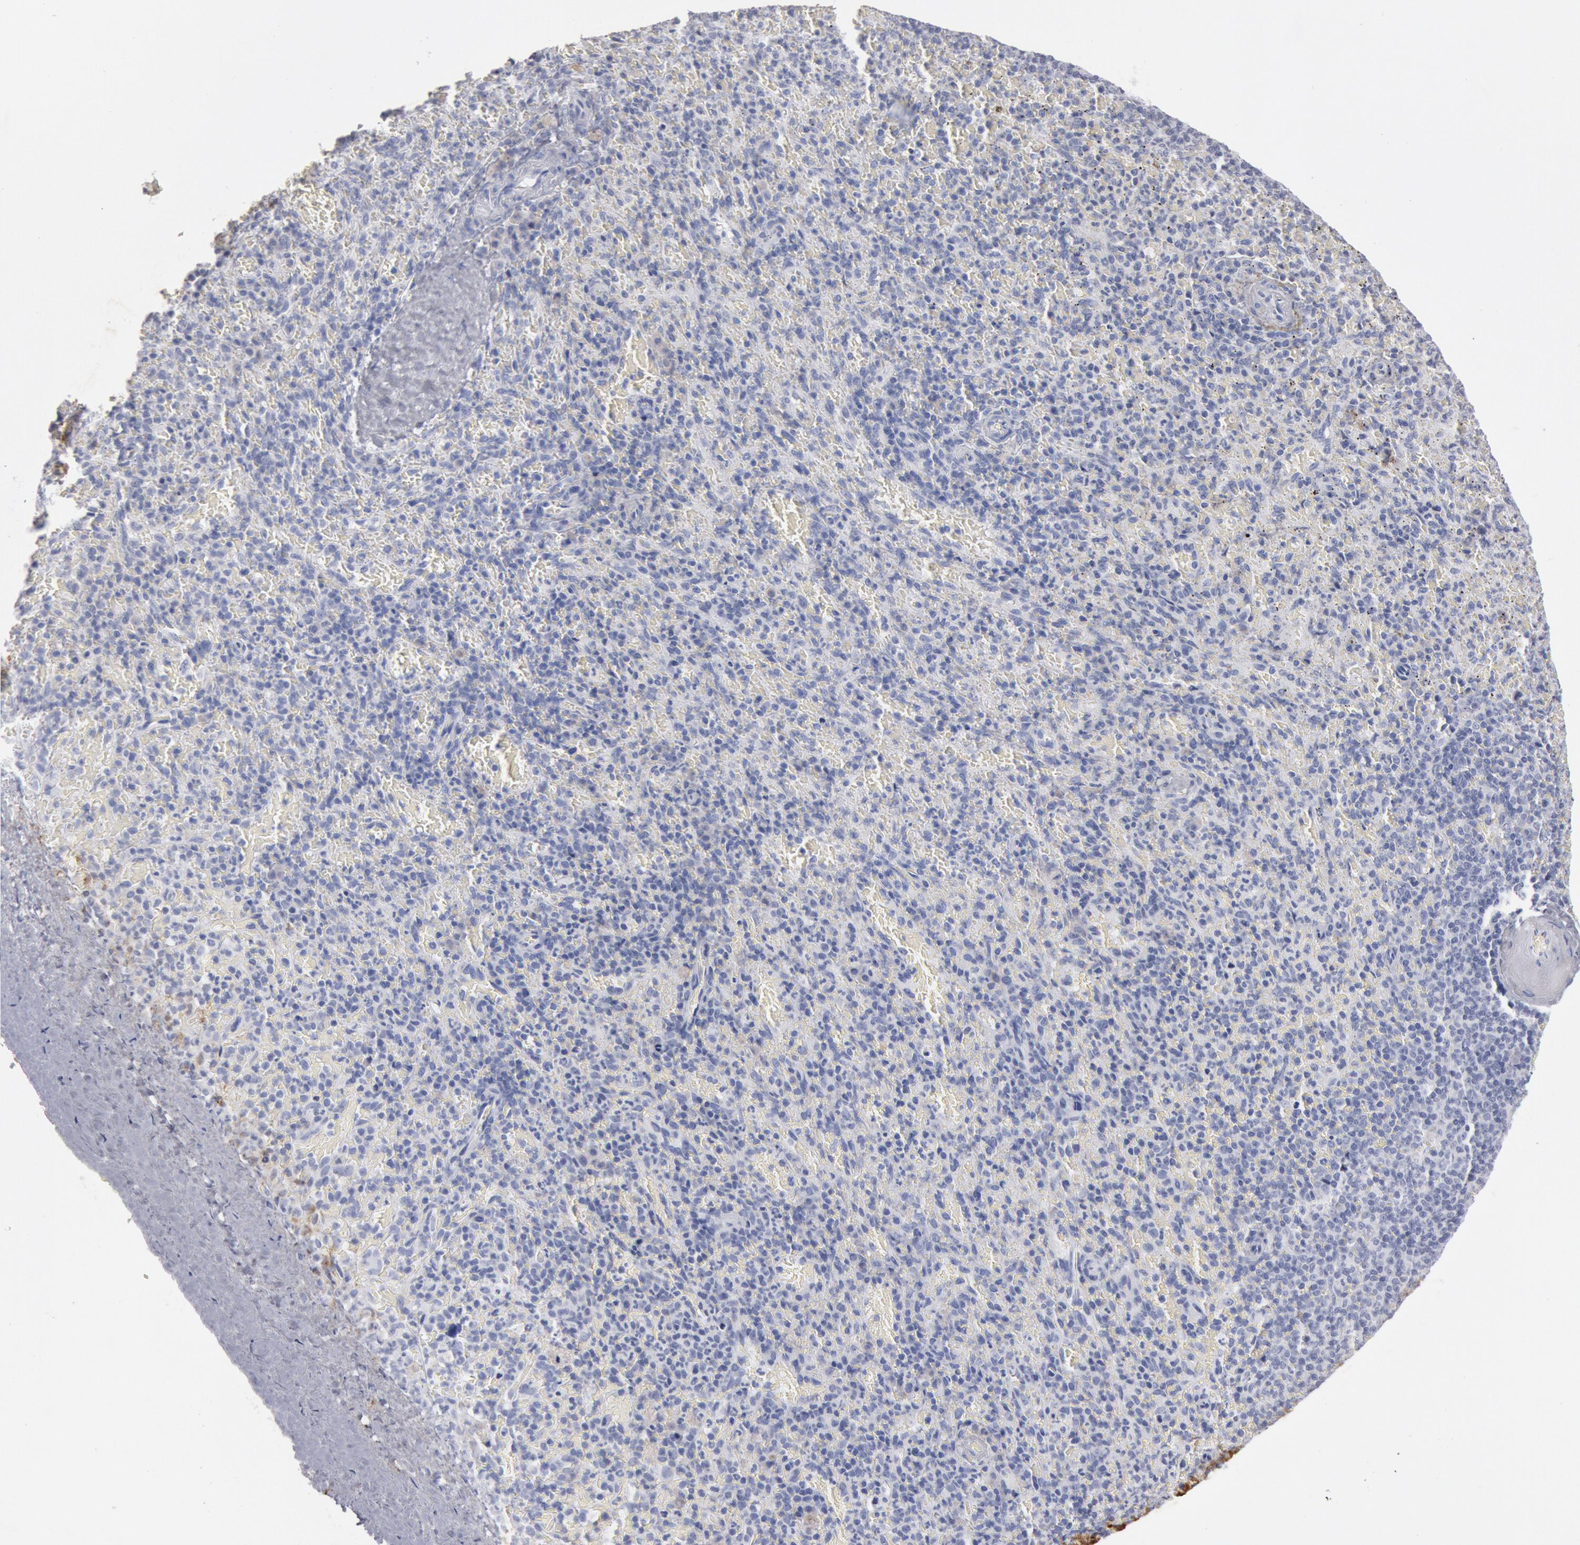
{"staining": {"intensity": "negative", "quantity": "none", "location": "none"}, "tissue": "spleen", "cell_type": "Cells in red pulp", "image_type": "normal", "snomed": [{"axis": "morphology", "description": "Normal tissue, NOS"}, {"axis": "topography", "description": "Spleen"}], "caption": "Cells in red pulp are negative for protein expression in normal human spleen. The staining was performed using DAB (3,3'-diaminobenzidine) to visualize the protein expression in brown, while the nuclei were stained in blue with hematoxylin (Magnification: 20x).", "gene": "FOXA2", "patient": {"sex": "female", "age": 50}}